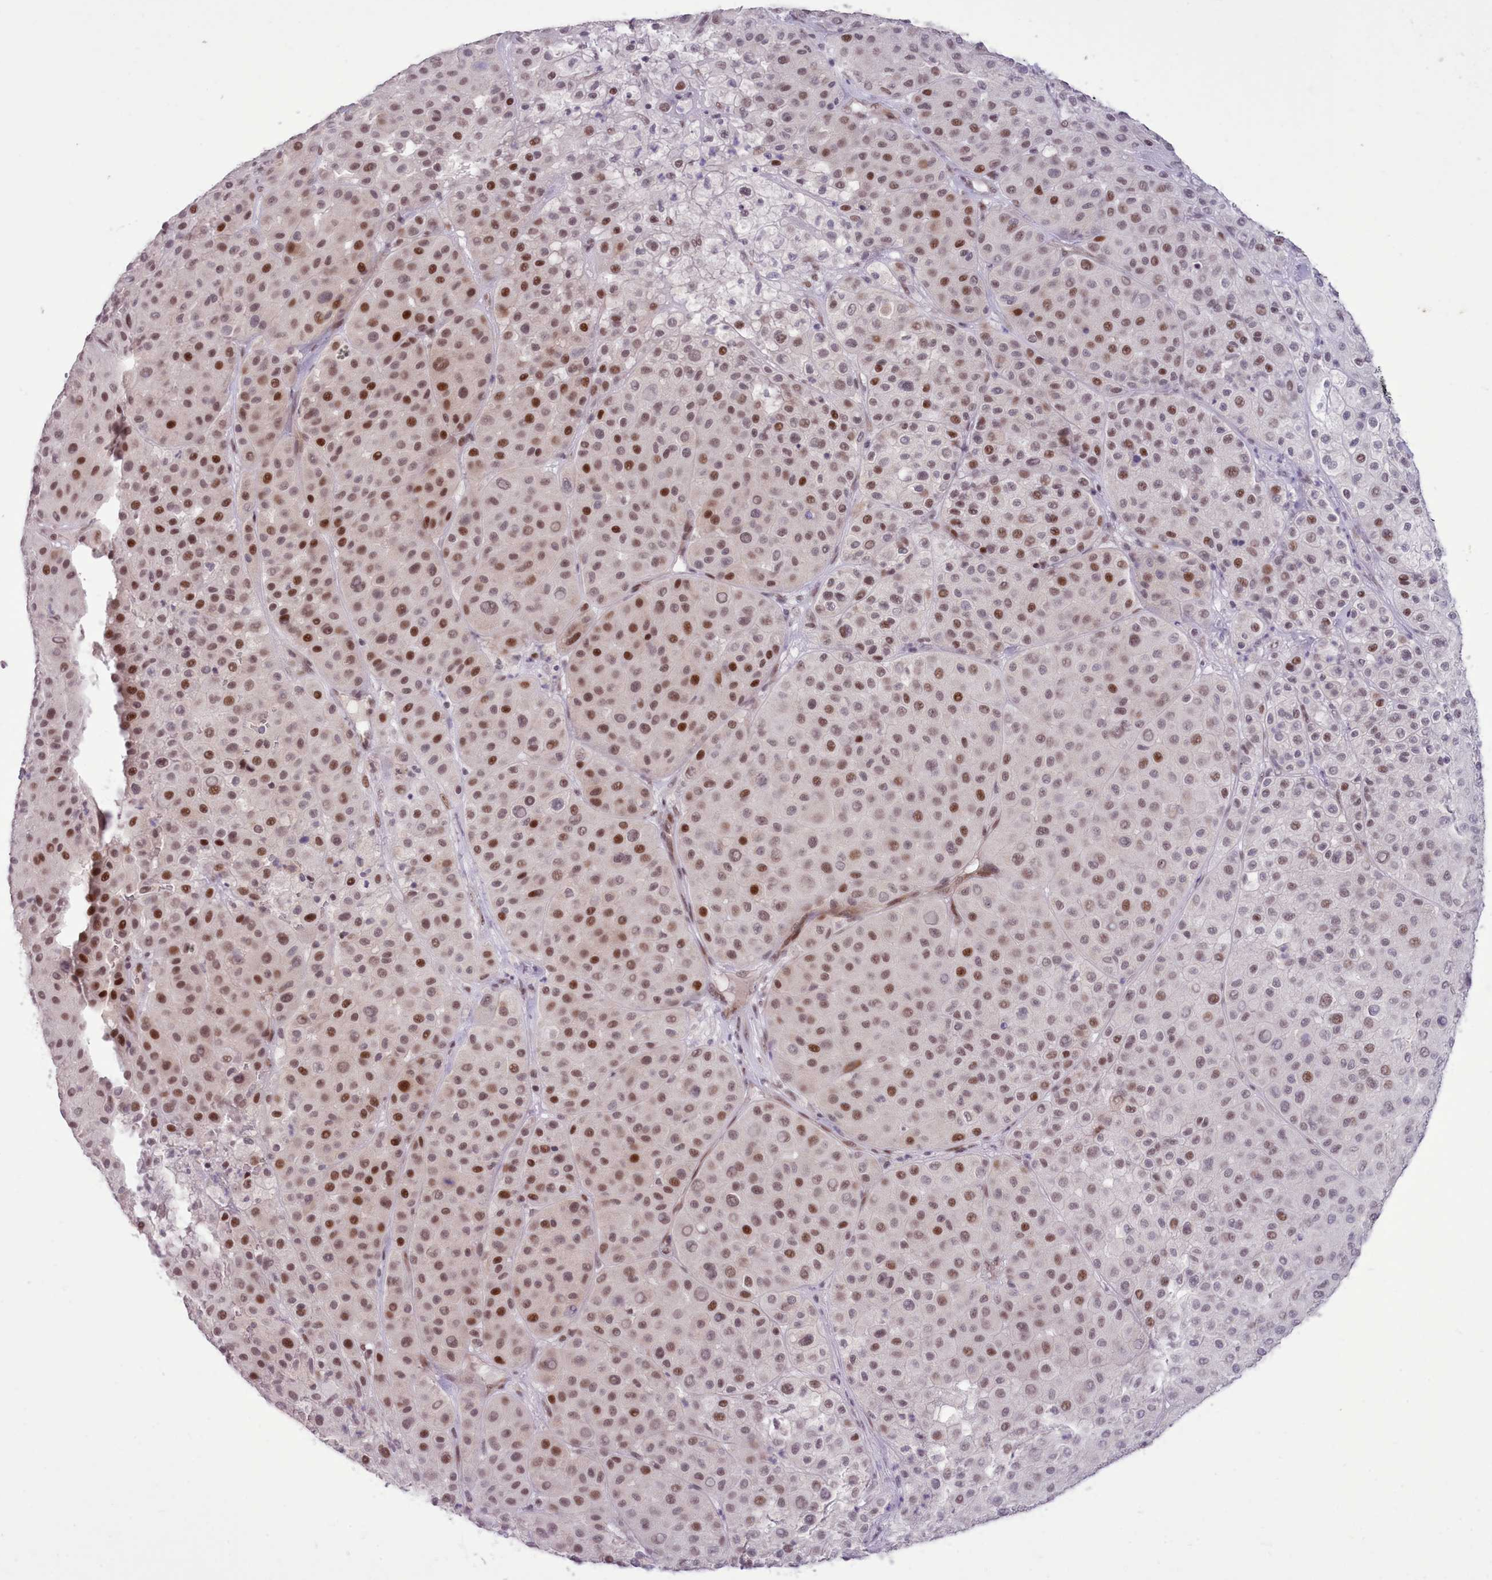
{"staining": {"intensity": "moderate", "quantity": "25%-75%", "location": "nuclear"}, "tissue": "melanoma", "cell_type": "Tumor cells", "image_type": "cancer", "snomed": [{"axis": "morphology", "description": "Malignant melanoma, Metastatic site"}, {"axis": "topography", "description": "Smooth muscle"}], "caption": "Protein staining of melanoma tissue shows moderate nuclear expression in about 25%-75% of tumor cells. (Stains: DAB in brown, nuclei in blue, Microscopy: brightfield microscopy at high magnification).", "gene": "RFX1", "patient": {"sex": "male", "age": 41}}